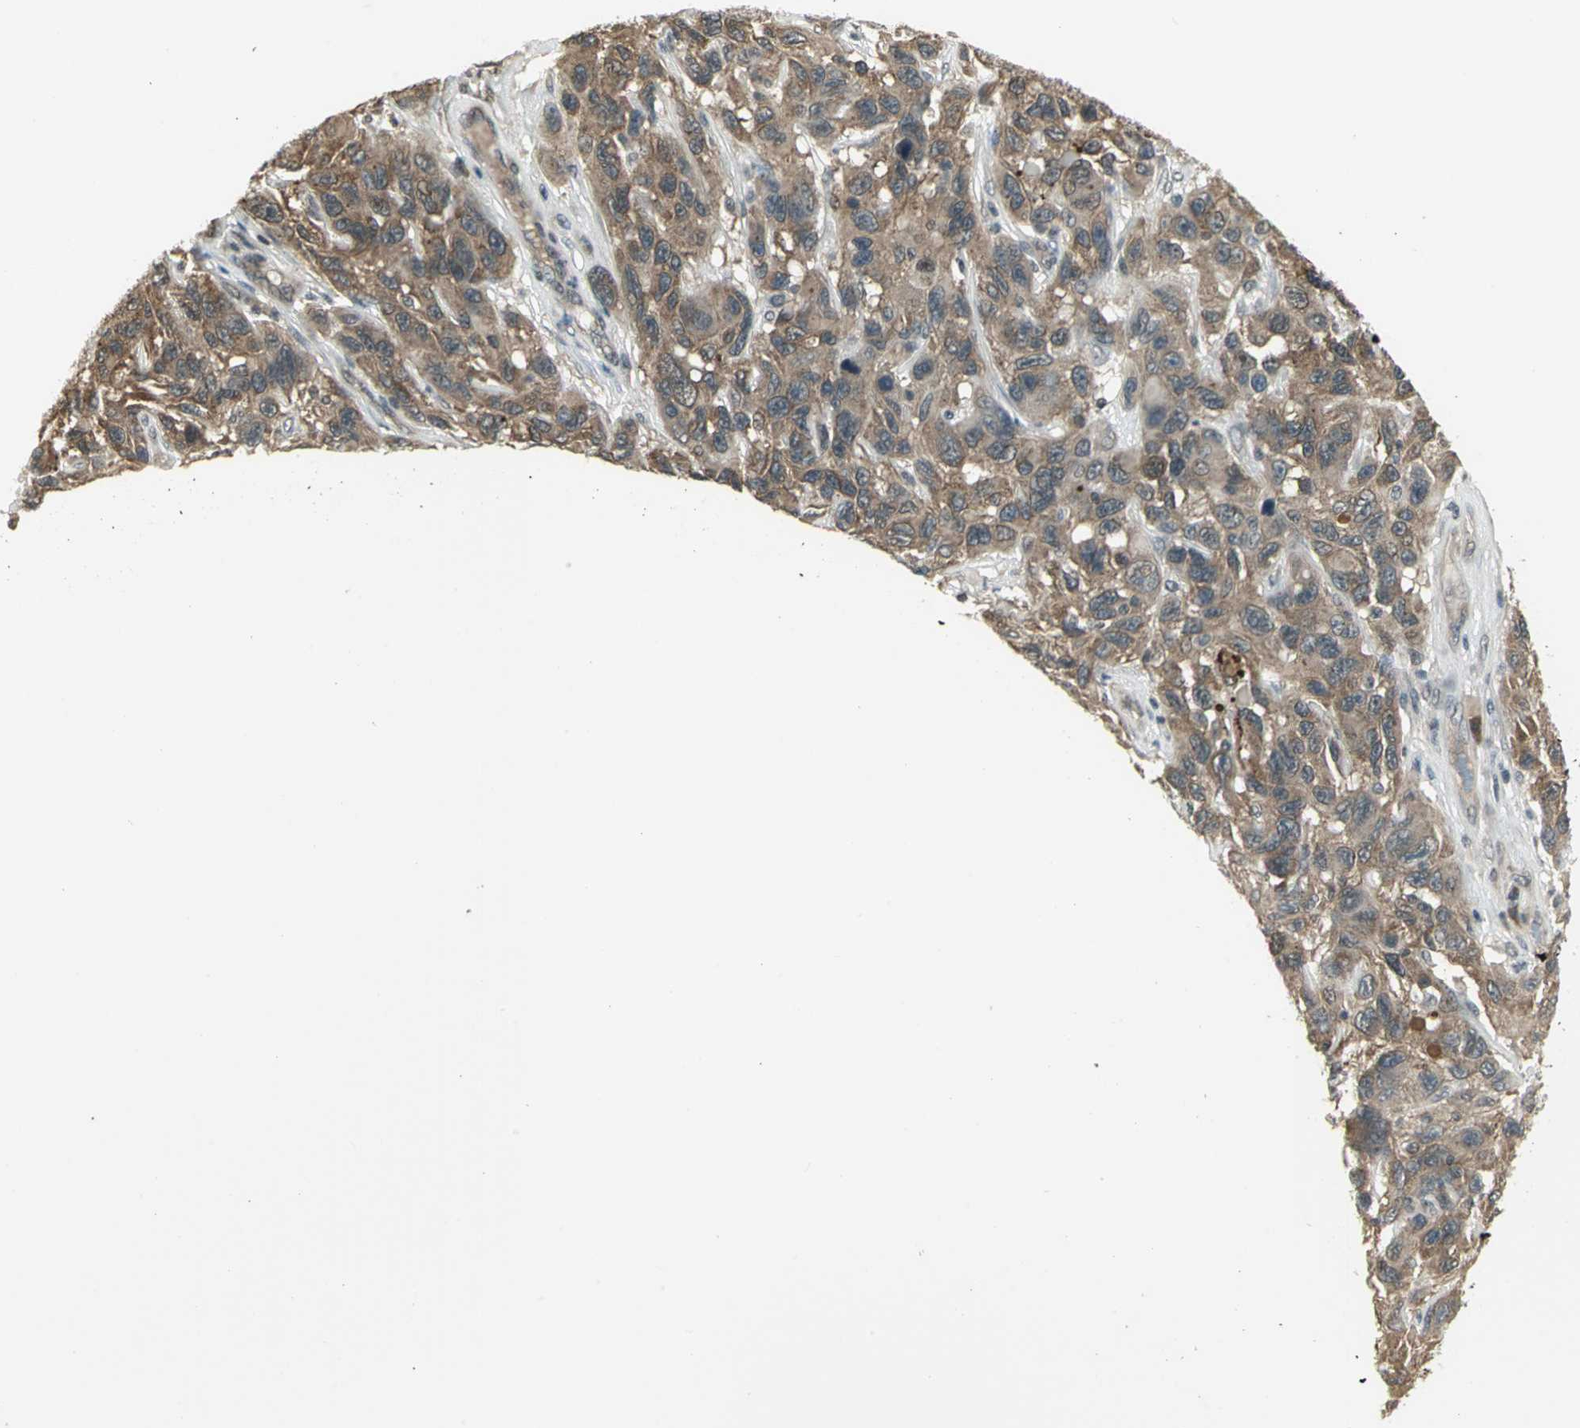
{"staining": {"intensity": "moderate", "quantity": ">75%", "location": "cytoplasmic/membranous"}, "tissue": "melanoma", "cell_type": "Tumor cells", "image_type": "cancer", "snomed": [{"axis": "morphology", "description": "Malignant melanoma, NOS"}, {"axis": "topography", "description": "Skin"}], "caption": "Immunohistochemistry (IHC) of melanoma reveals medium levels of moderate cytoplasmic/membranous positivity in approximately >75% of tumor cells.", "gene": "CDC34", "patient": {"sex": "male", "age": 53}}